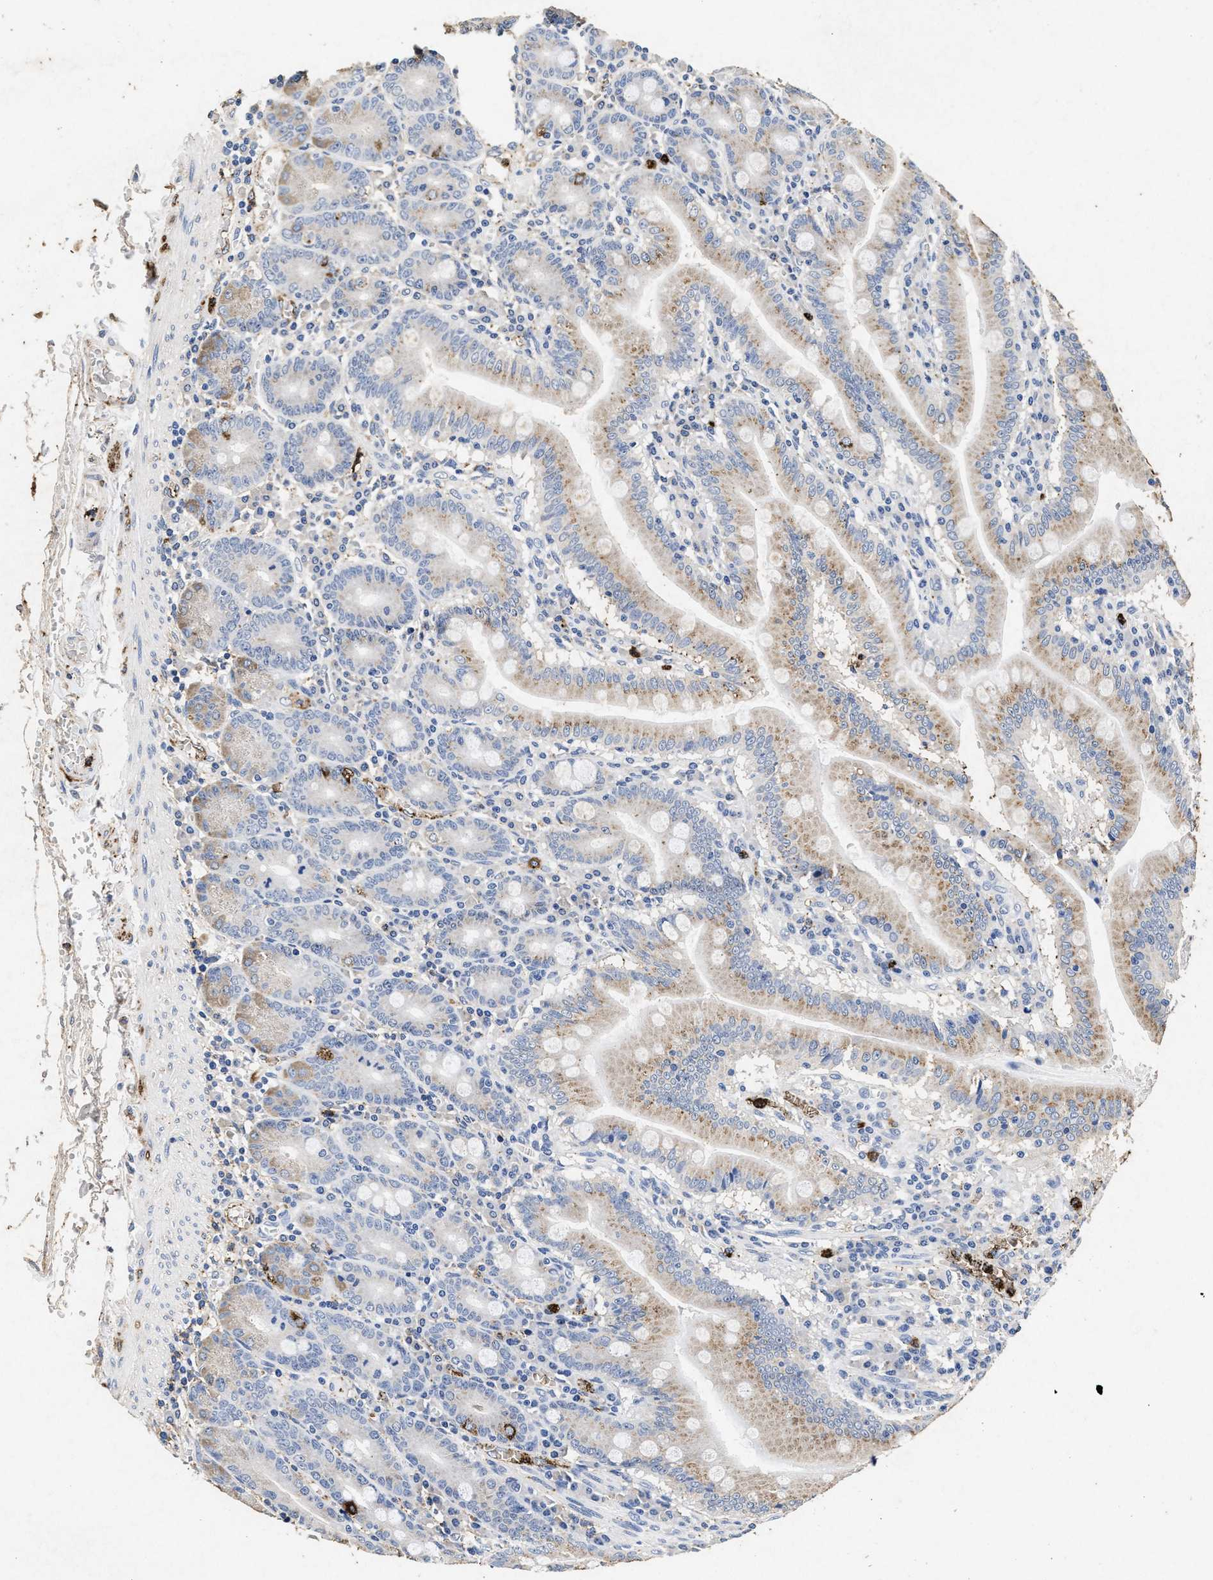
{"staining": {"intensity": "weak", "quantity": "25%-75%", "location": "cytoplasmic/membranous"}, "tissue": "small intestine", "cell_type": "Glandular cells", "image_type": "normal", "snomed": [{"axis": "morphology", "description": "Normal tissue, NOS"}, {"axis": "topography", "description": "Small intestine"}], "caption": "The micrograph displays immunohistochemical staining of normal small intestine. There is weak cytoplasmic/membranous positivity is present in about 25%-75% of glandular cells. (Stains: DAB in brown, nuclei in blue, Microscopy: brightfield microscopy at high magnification).", "gene": "LTB4R2", "patient": {"sex": "male", "age": 71}}